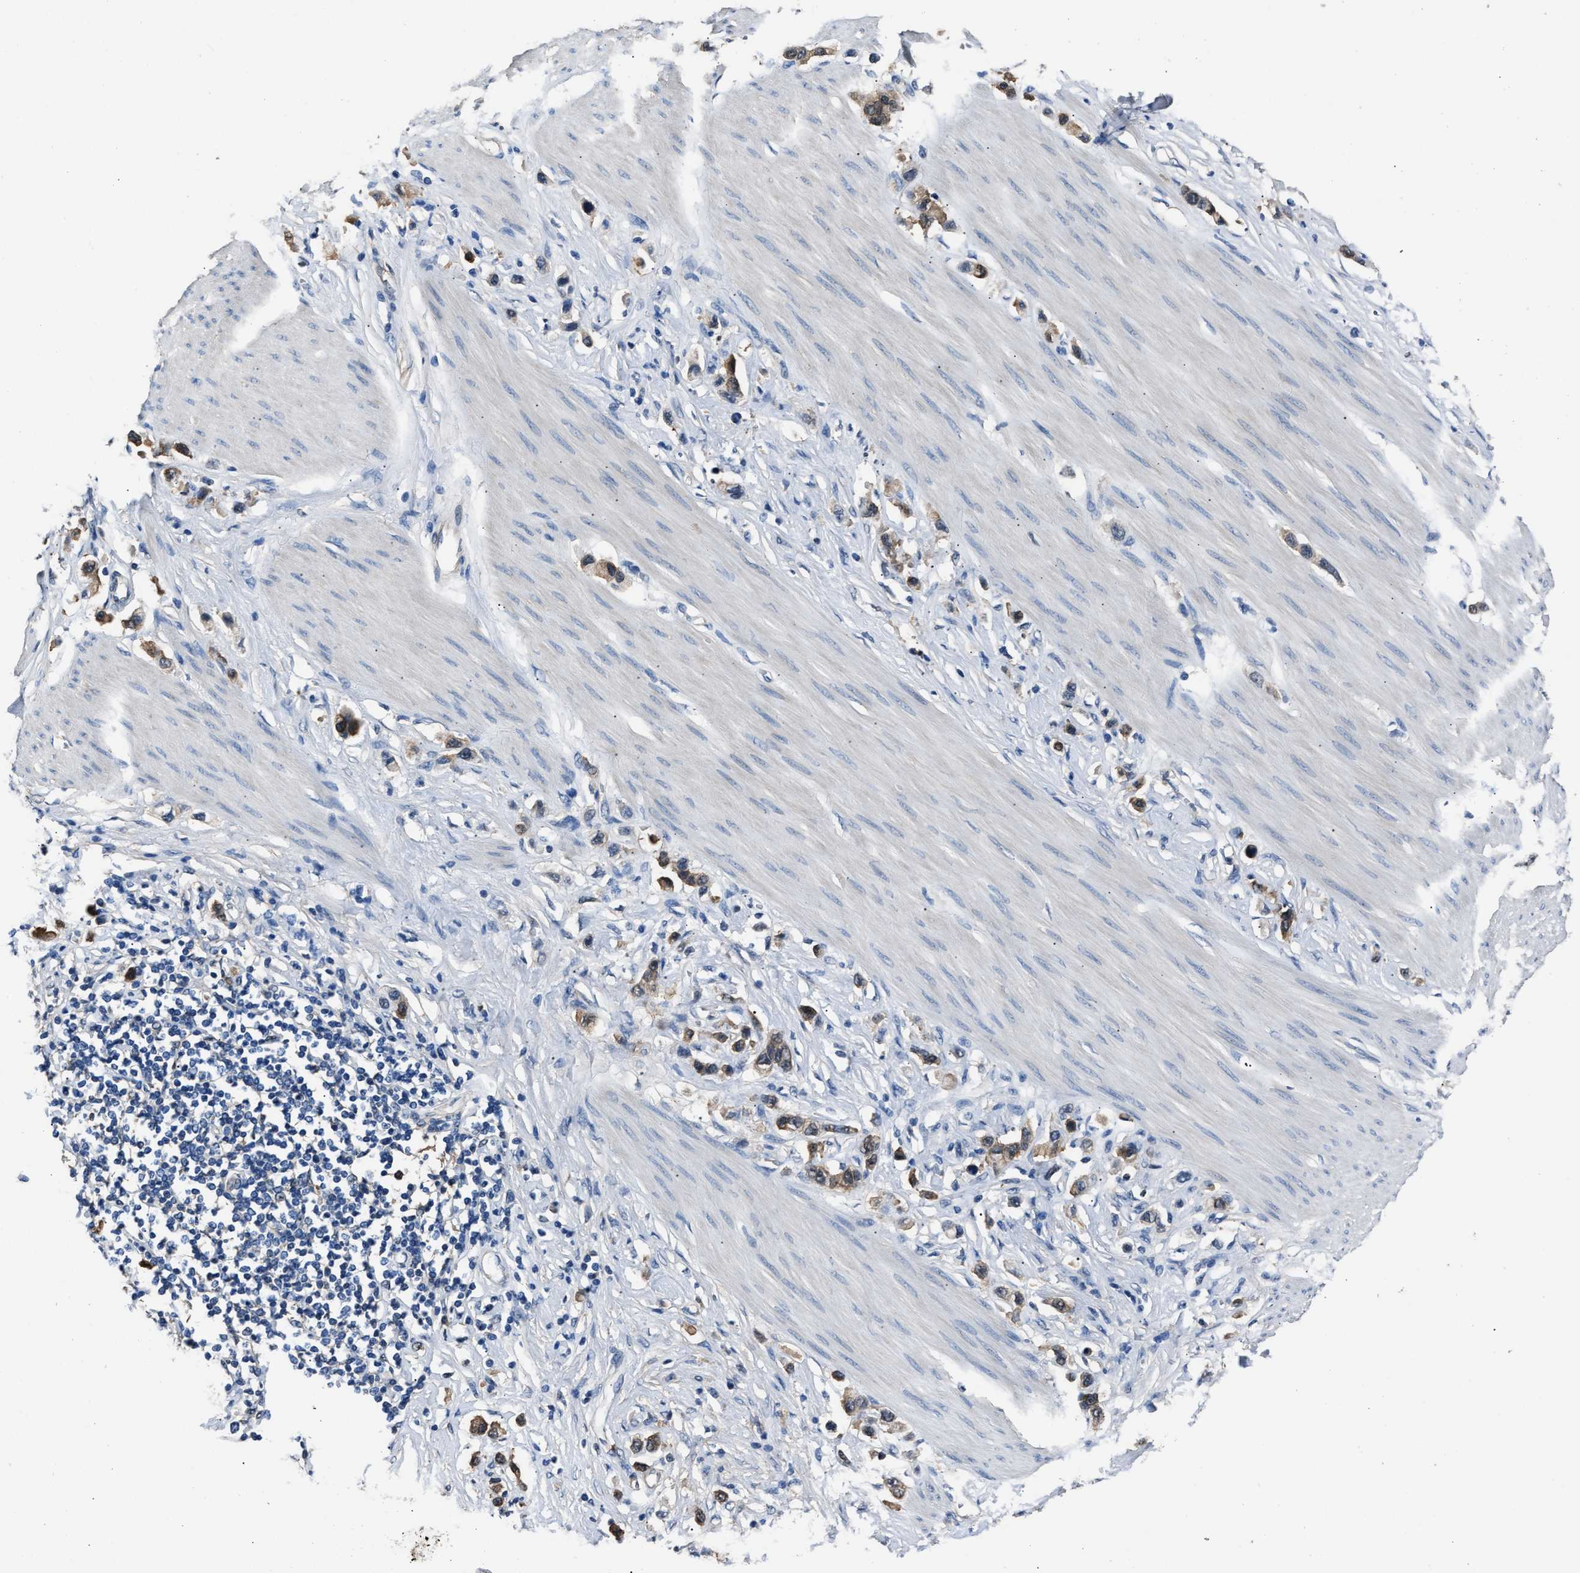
{"staining": {"intensity": "moderate", "quantity": ">75%", "location": "cytoplasmic/membranous"}, "tissue": "stomach cancer", "cell_type": "Tumor cells", "image_type": "cancer", "snomed": [{"axis": "morphology", "description": "Adenocarcinoma, NOS"}, {"axis": "topography", "description": "Stomach"}], "caption": "Immunohistochemistry (IHC) of stomach adenocarcinoma shows medium levels of moderate cytoplasmic/membranous positivity in about >75% of tumor cells.", "gene": "GSTP1", "patient": {"sex": "female", "age": 65}}